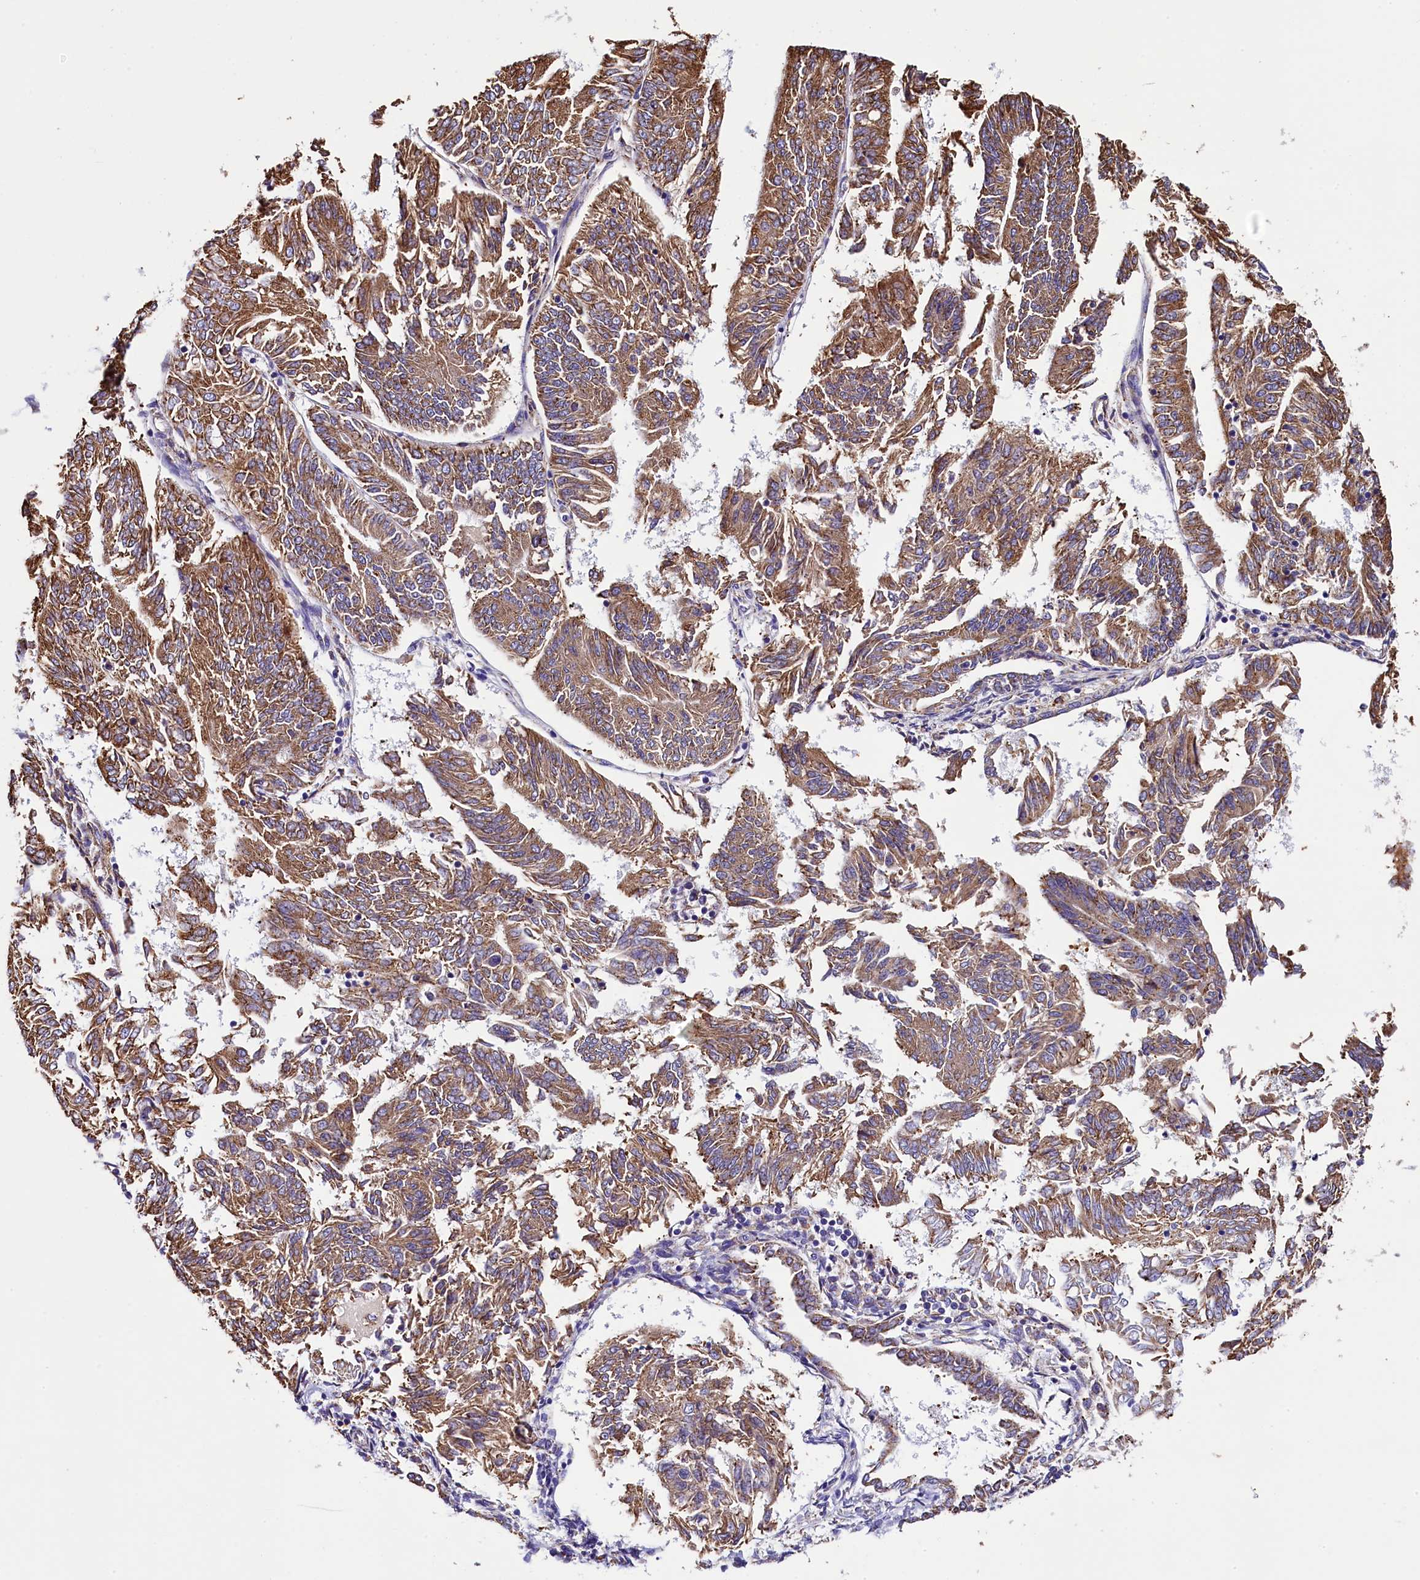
{"staining": {"intensity": "moderate", "quantity": ">75%", "location": "cytoplasmic/membranous"}, "tissue": "endometrial cancer", "cell_type": "Tumor cells", "image_type": "cancer", "snomed": [{"axis": "morphology", "description": "Adenocarcinoma, NOS"}, {"axis": "topography", "description": "Endometrium"}], "caption": "This micrograph demonstrates endometrial cancer stained with immunohistochemistry to label a protein in brown. The cytoplasmic/membranous of tumor cells show moderate positivity for the protein. Nuclei are counter-stained blue.", "gene": "CAPS2", "patient": {"sex": "female", "age": 58}}